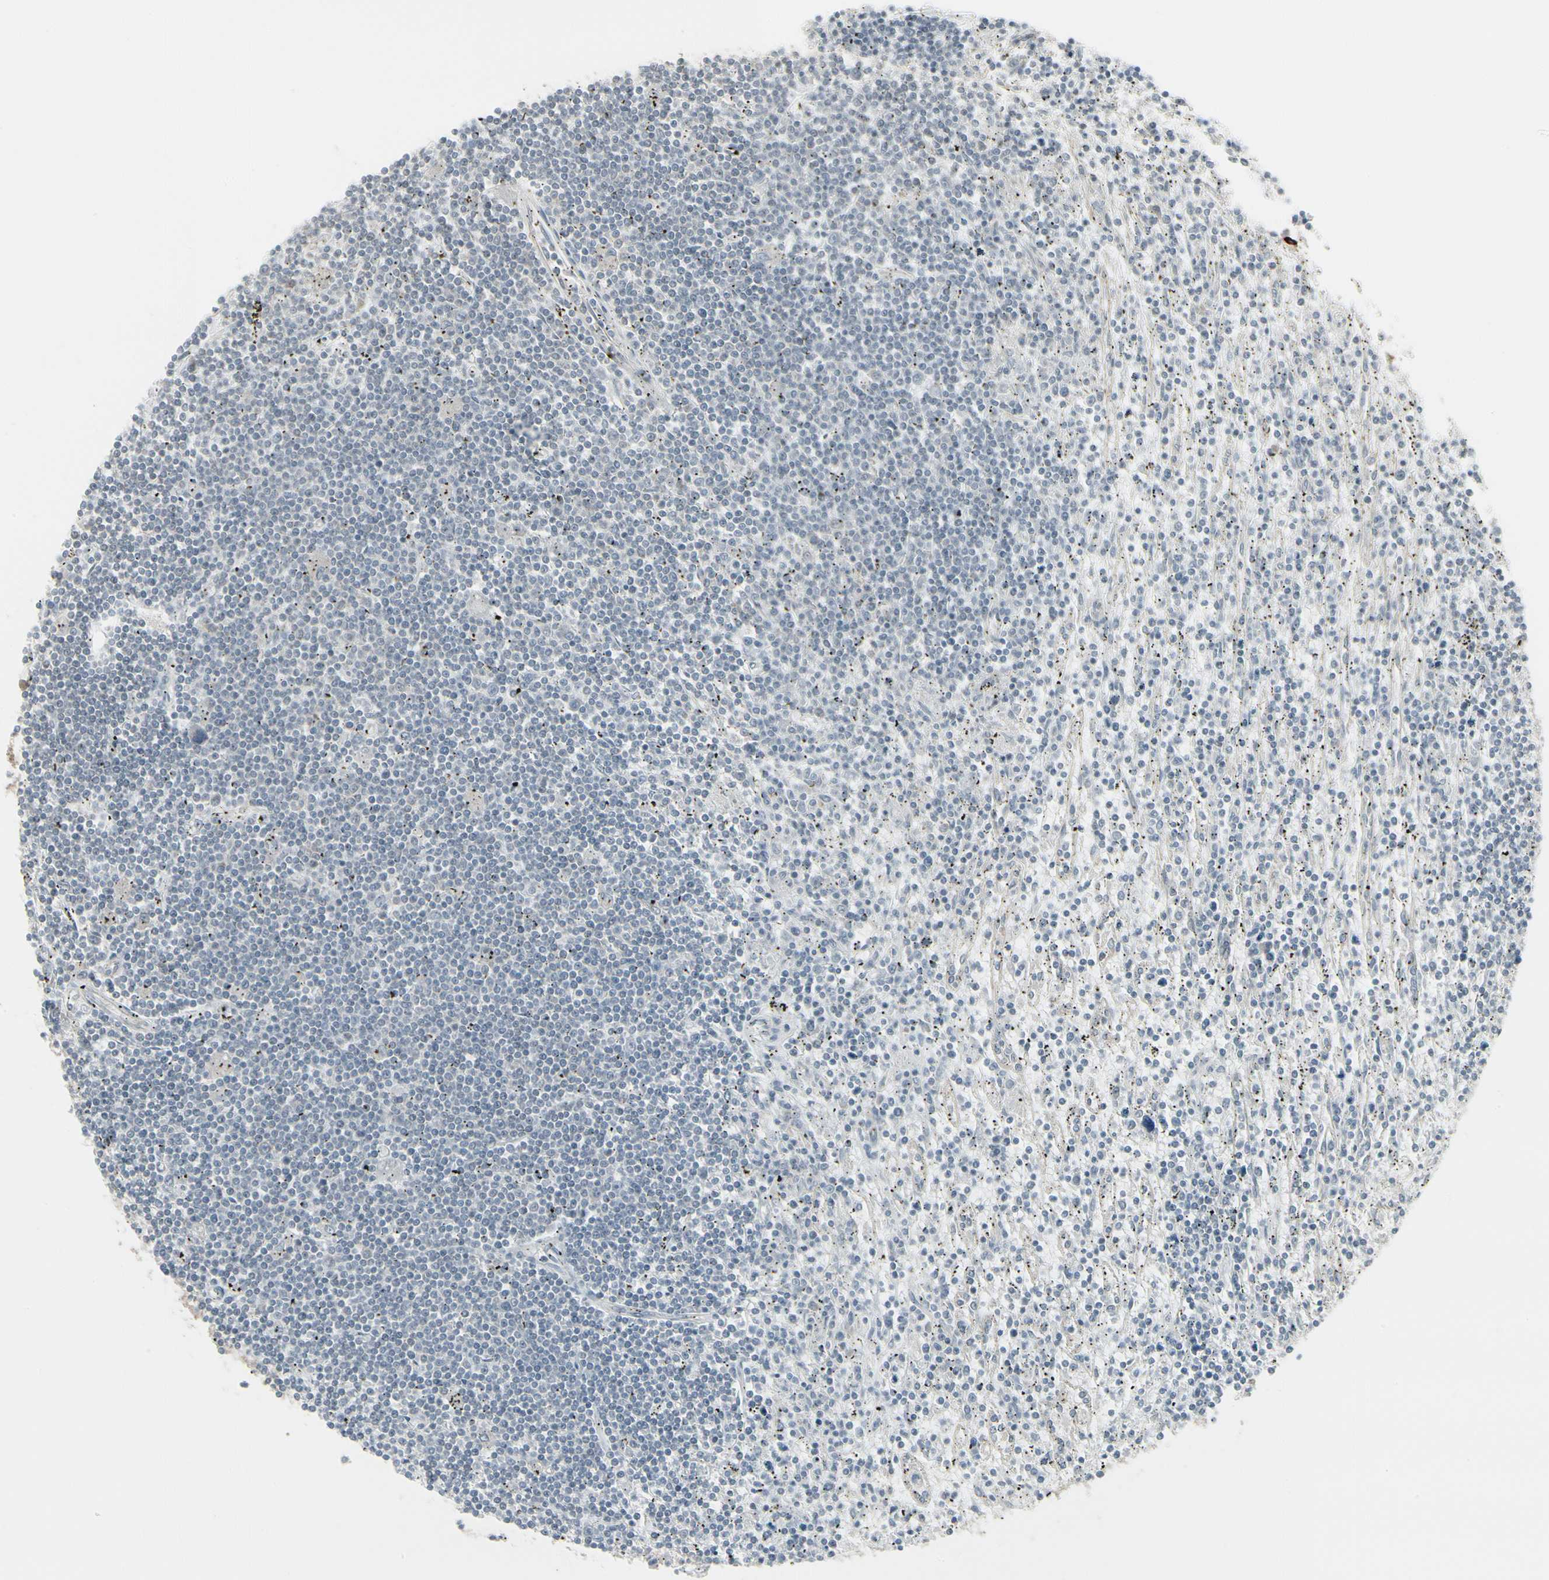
{"staining": {"intensity": "negative", "quantity": "none", "location": "none"}, "tissue": "lymphoma", "cell_type": "Tumor cells", "image_type": "cancer", "snomed": [{"axis": "morphology", "description": "Malignant lymphoma, non-Hodgkin's type, Low grade"}, {"axis": "topography", "description": "Spleen"}], "caption": "Tumor cells show no significant protein expression in malignant lymphoma, non-Hodgkin's type (low-grade). (DAB immunohistochemistry with hematoxylin counter stain).", "gene": "EPS15", "patient": {"sex": "male", "age": 76}}